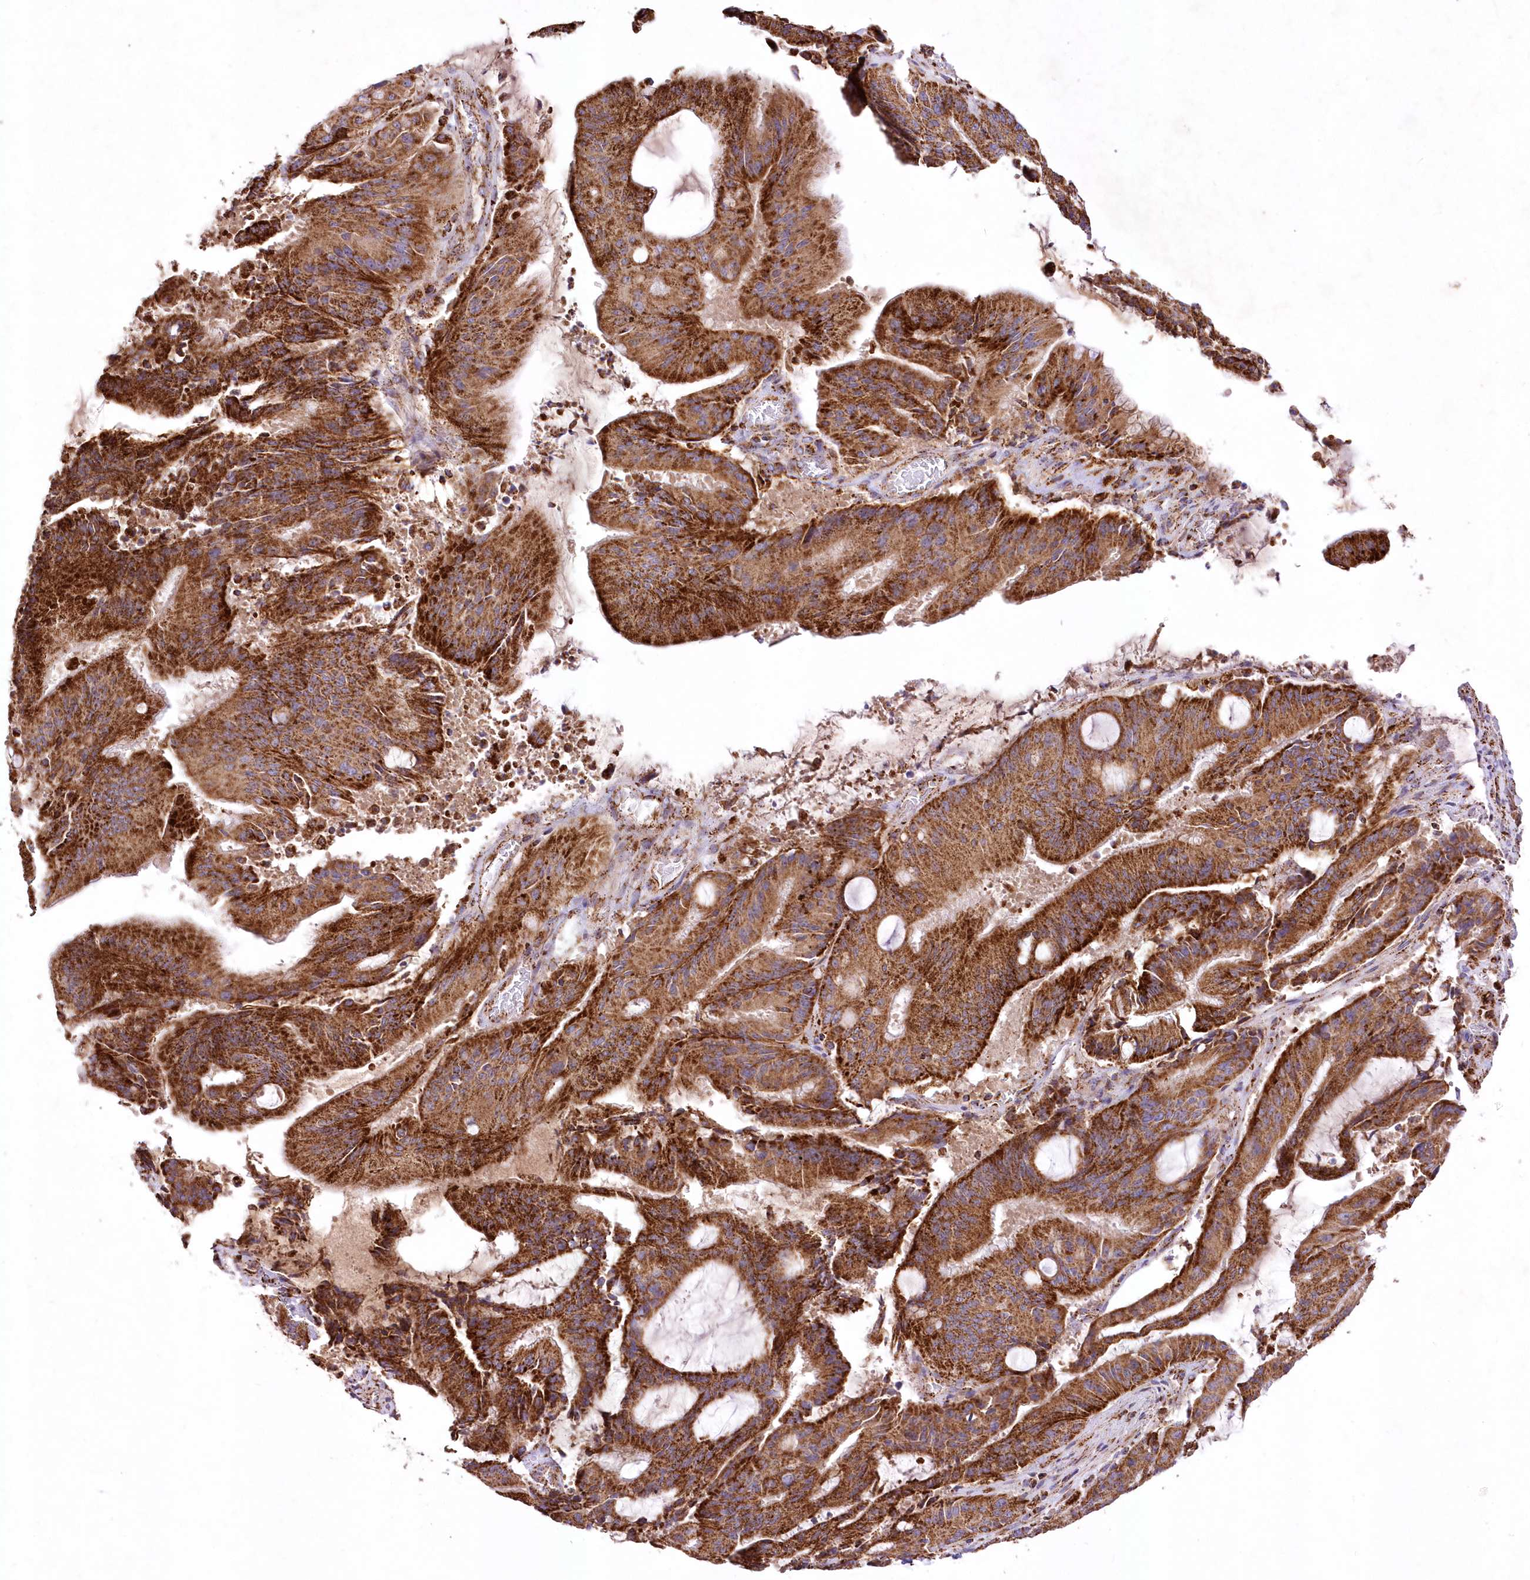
{"staining": {"intensity": "strong", "quantity": ">75%", "location": "cytoplasmic/membranous"}, "tissue": "liver cancer", "cell_type": "Tumor cells", "image_type": "cancer", "snomed": [{"axis": "morphology", "description": "Normal tissue, NOS"}, {"axis": "morphology", "description": "Cholangiocarcinoma"}, {"axis": "topography", "description": "Liver"}, {"axis": "topography", "description": "Peripheral nerve tissue"}], "caption": "An image of liver cancer stained for a protein shows strong cytoplasmic/membranous brown staining in tumor cells.", "gene": "ASNSD1", "patient": {"sex": "female", "age": 73}}